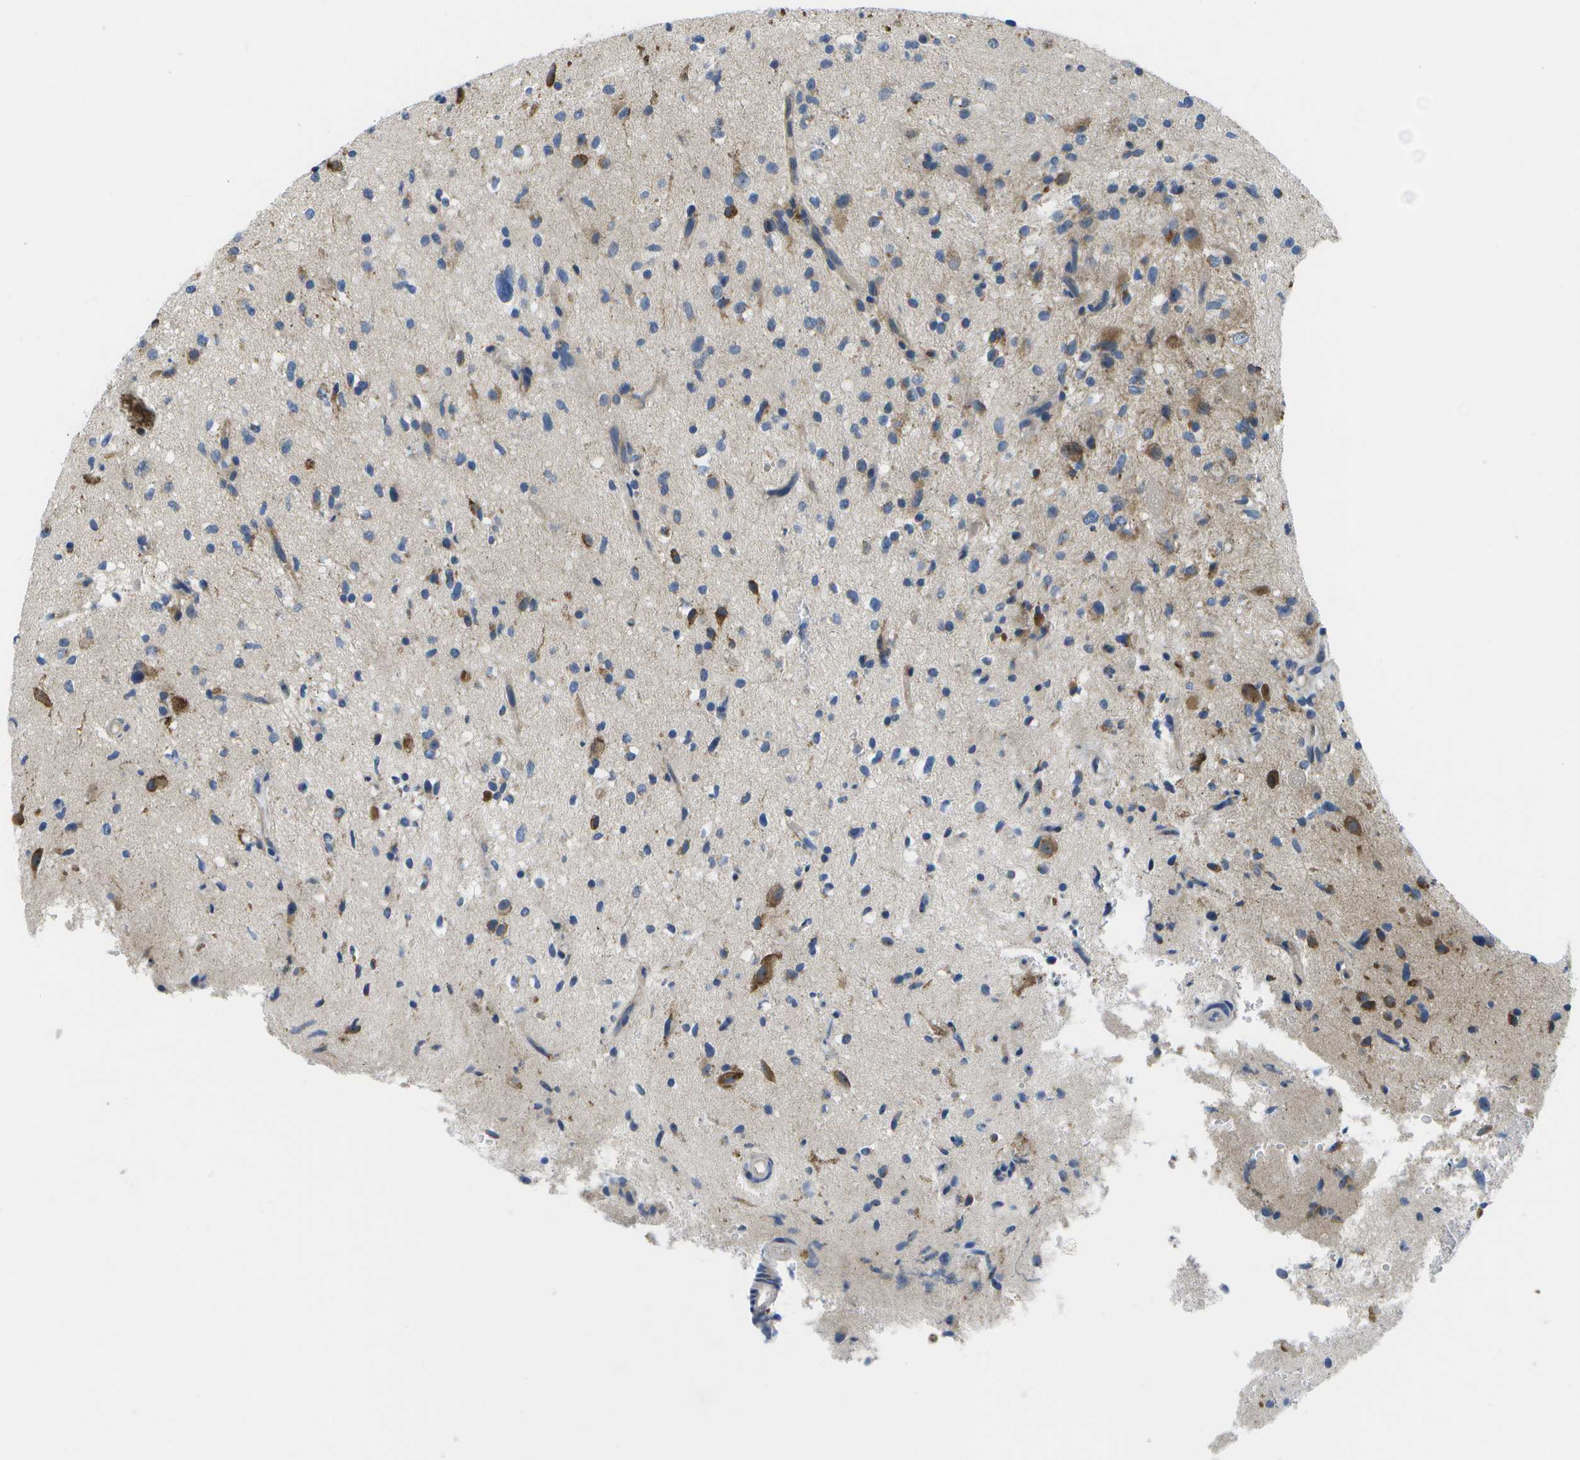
{"staining": {"intensity": "moderate", "quantity": "<25%", "location": "cytoplasmic/membranous"}, "tissue": "glioma", "cell_type": "Tumor cells", "image_type": "cancer", "snomed": [{"axis": "morphology", "description": "Glioma, malignant, High grade"}, {"axis": "topography", "description": "Brain"}], "caption": "Human high-grade glioma (malignant) stained with a protein marker demonstrates moderate staining in tumor cells.", "gene": "GDF5", "patient": {"sex": "male", "age": 33}}